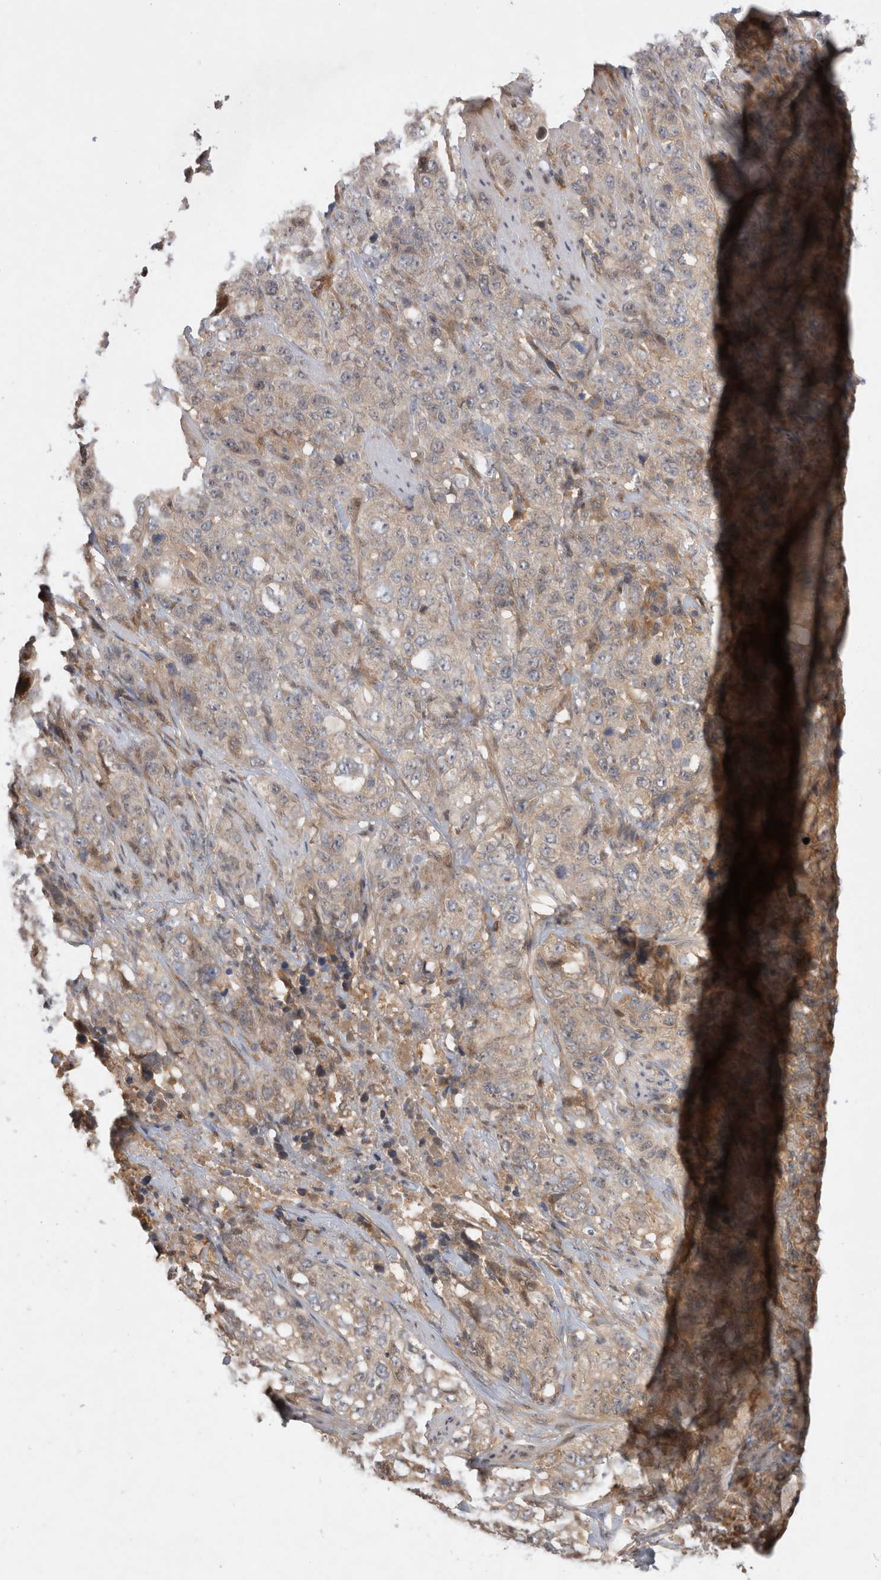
{"staining": {"intensity": "weak", "quantity": "<25%", "location": "cytoplasmic/membranous"}, "tissue": "stomach cancer", "cell_type": "Tumor cells", "image_type": "cancer", "snomed": [{"axis": "morphology", "description": "Adenocarcinoma, NOS"}, {"axis": "topography", "description": "Stomach"}], "caption": "DAB (3,3'-diaminobenzidine) immunohistochemical staining of human adenocarcinoma (stomach) reveals no significant expression in tumor cells. Brightfield microscopy of immunohistochemistry stained with DAB (brown) and hematoxylin (blue), captured at high magnification.", "gene": "HTT", "patient": {"sex": "male", "age": 48}}